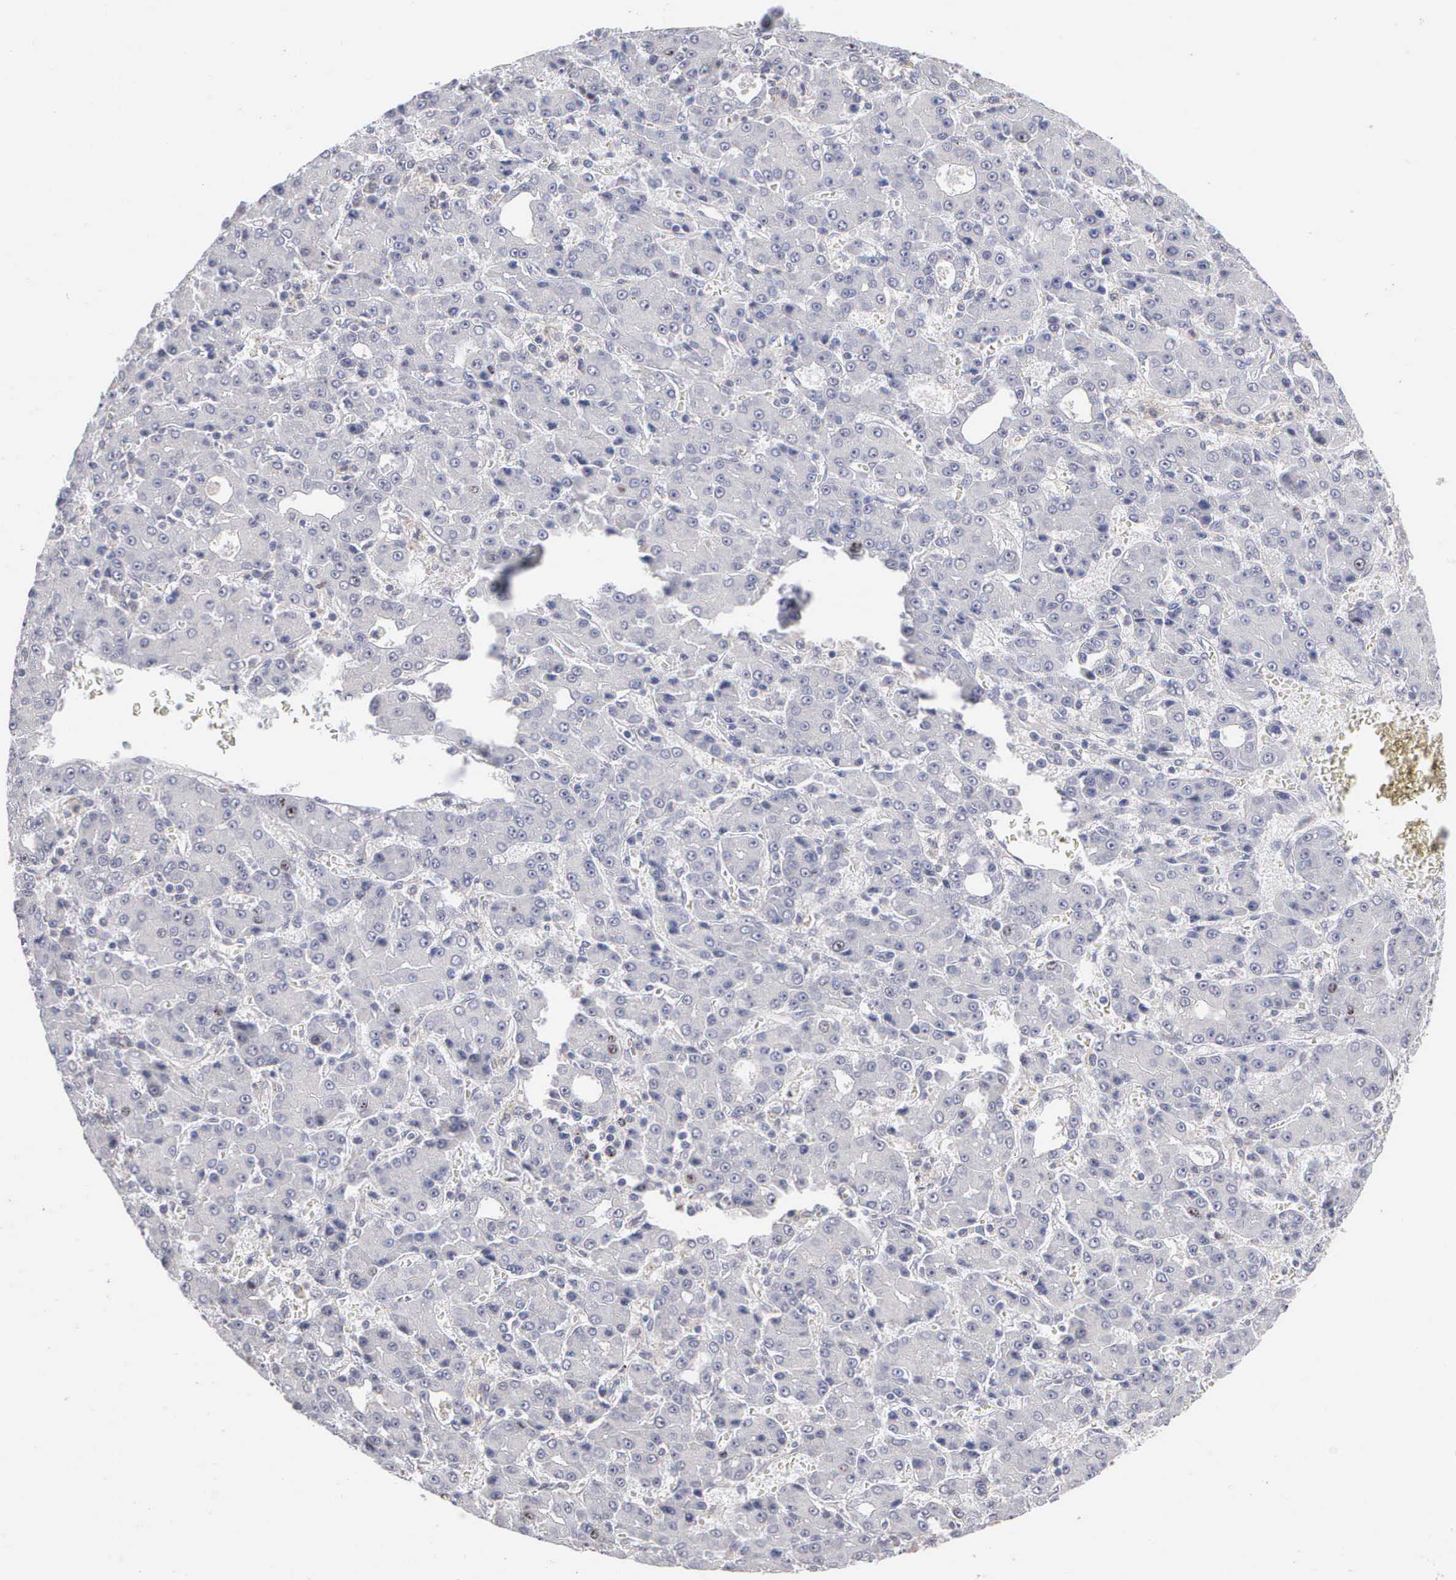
{"staining": {"intensity": "negative", "quantity": "none", "location": "none"}, "tissue": "liver cancer", "cell_type": "Tumor cells", "image_type": "cancer", "snomed": [{"axis": "morphology", "description": "Carcinoma, Hepatocellular, NOS"}, {"axis": "topography", "description": "Liver"}], "caption": "Photomicrograph shows no significant protein staining in tumor cells of liver cancer (hepatocellular carcinoma). Nuclei are stained in blue.", "gene": "KDM6A", "patient": {"sex": "male", "age": 69}}